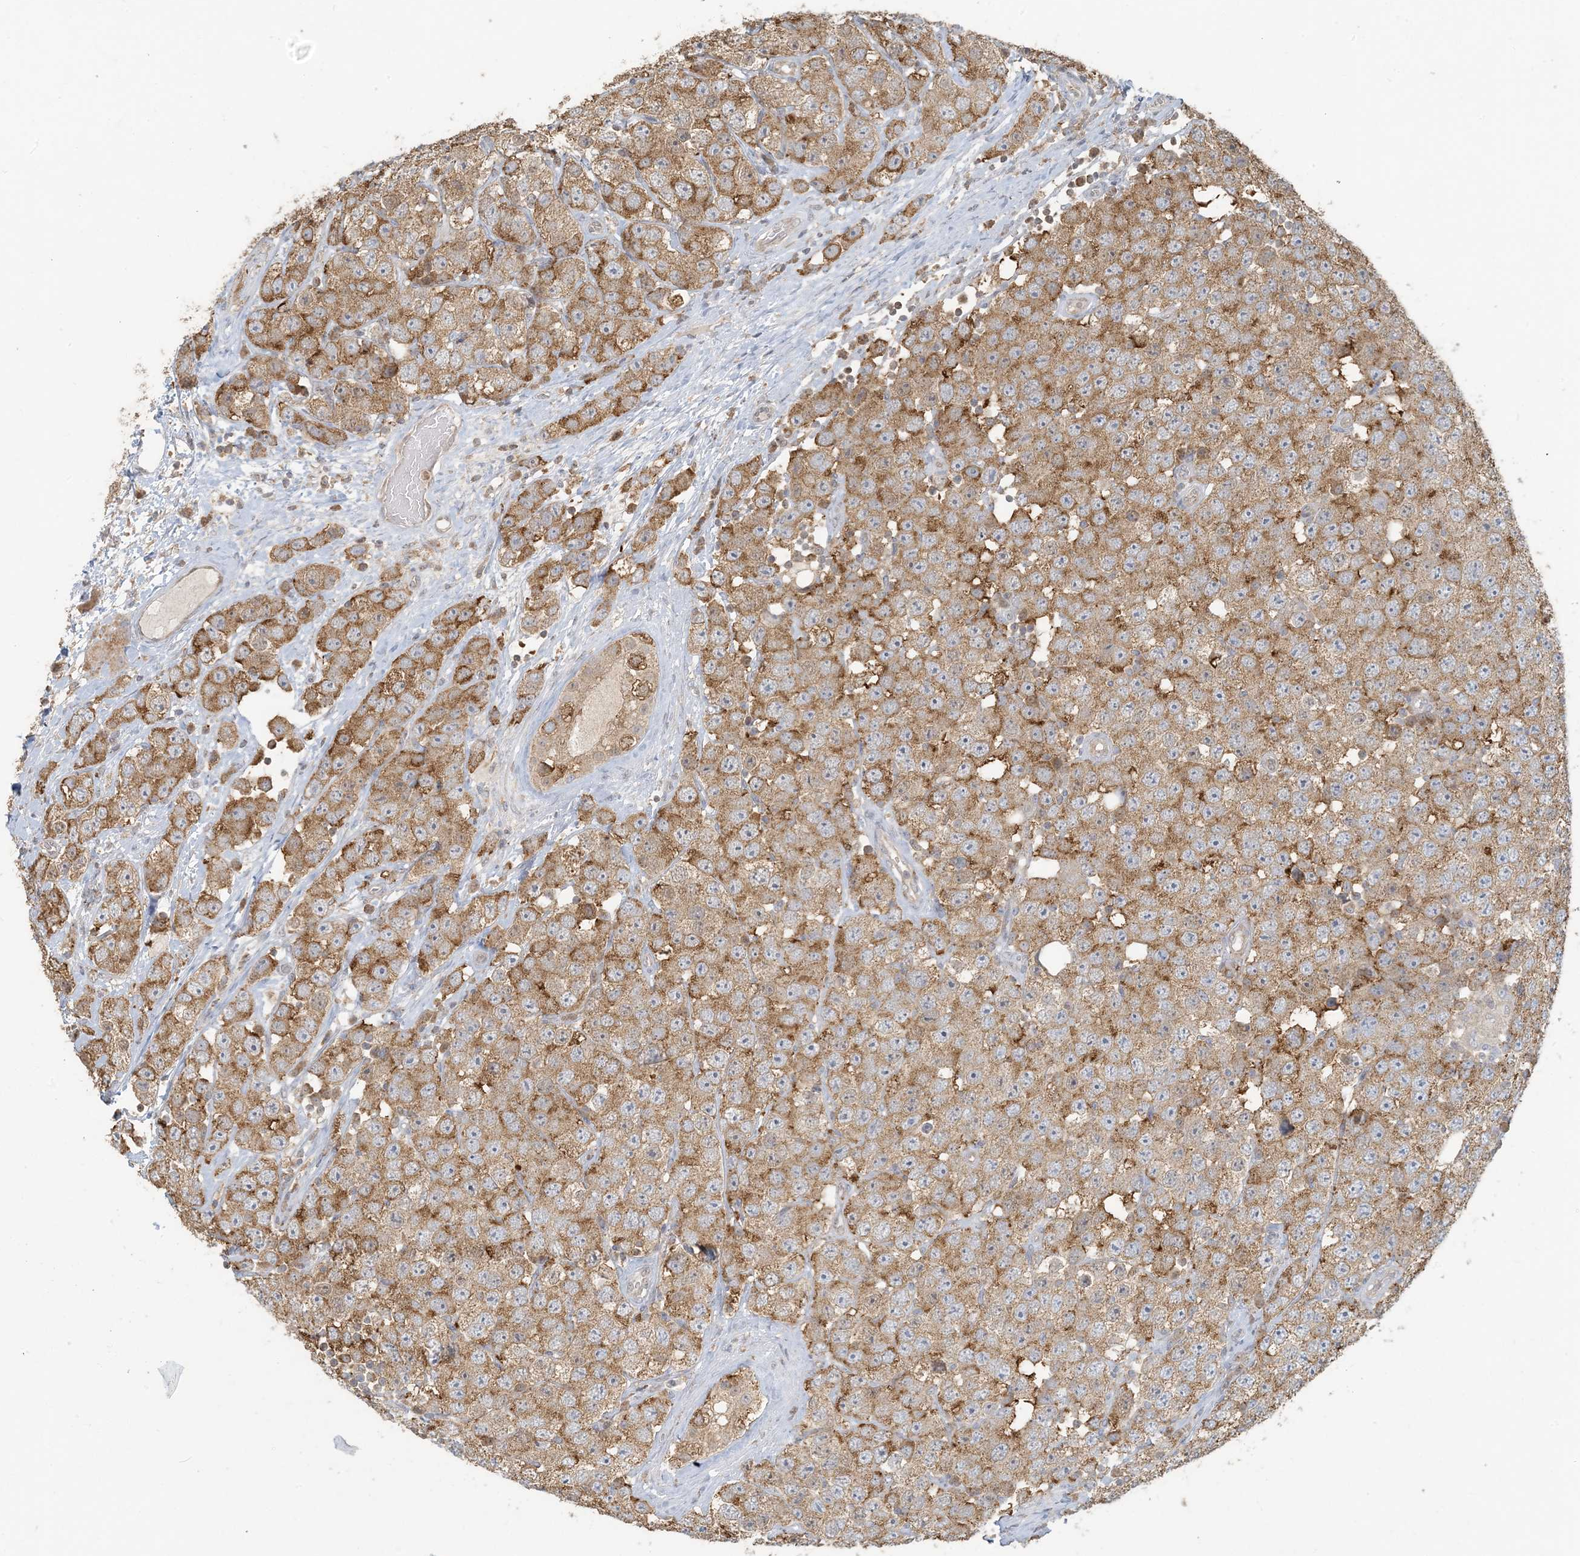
{"staining": {"intensity": "moderate", "quantity": ">75%", "location": "cytoplasmic/membranous"}, "tissue": "testis cancer", "cell_type": "Tumor cells", "image_type": "cancer", "snomed": [{"axis": "morphology", "description": "Seminoma, NOS"}, {"axis": "topography", "description": "Testis"}], "caption": "Protein staining of testis cancer (seminoma) tissue exhibits moderate cytoplasmic/membranous staining in about >75% of tumor cells.", "gene": "HACL1", "patient": {"sex": "male", "age": 28}}